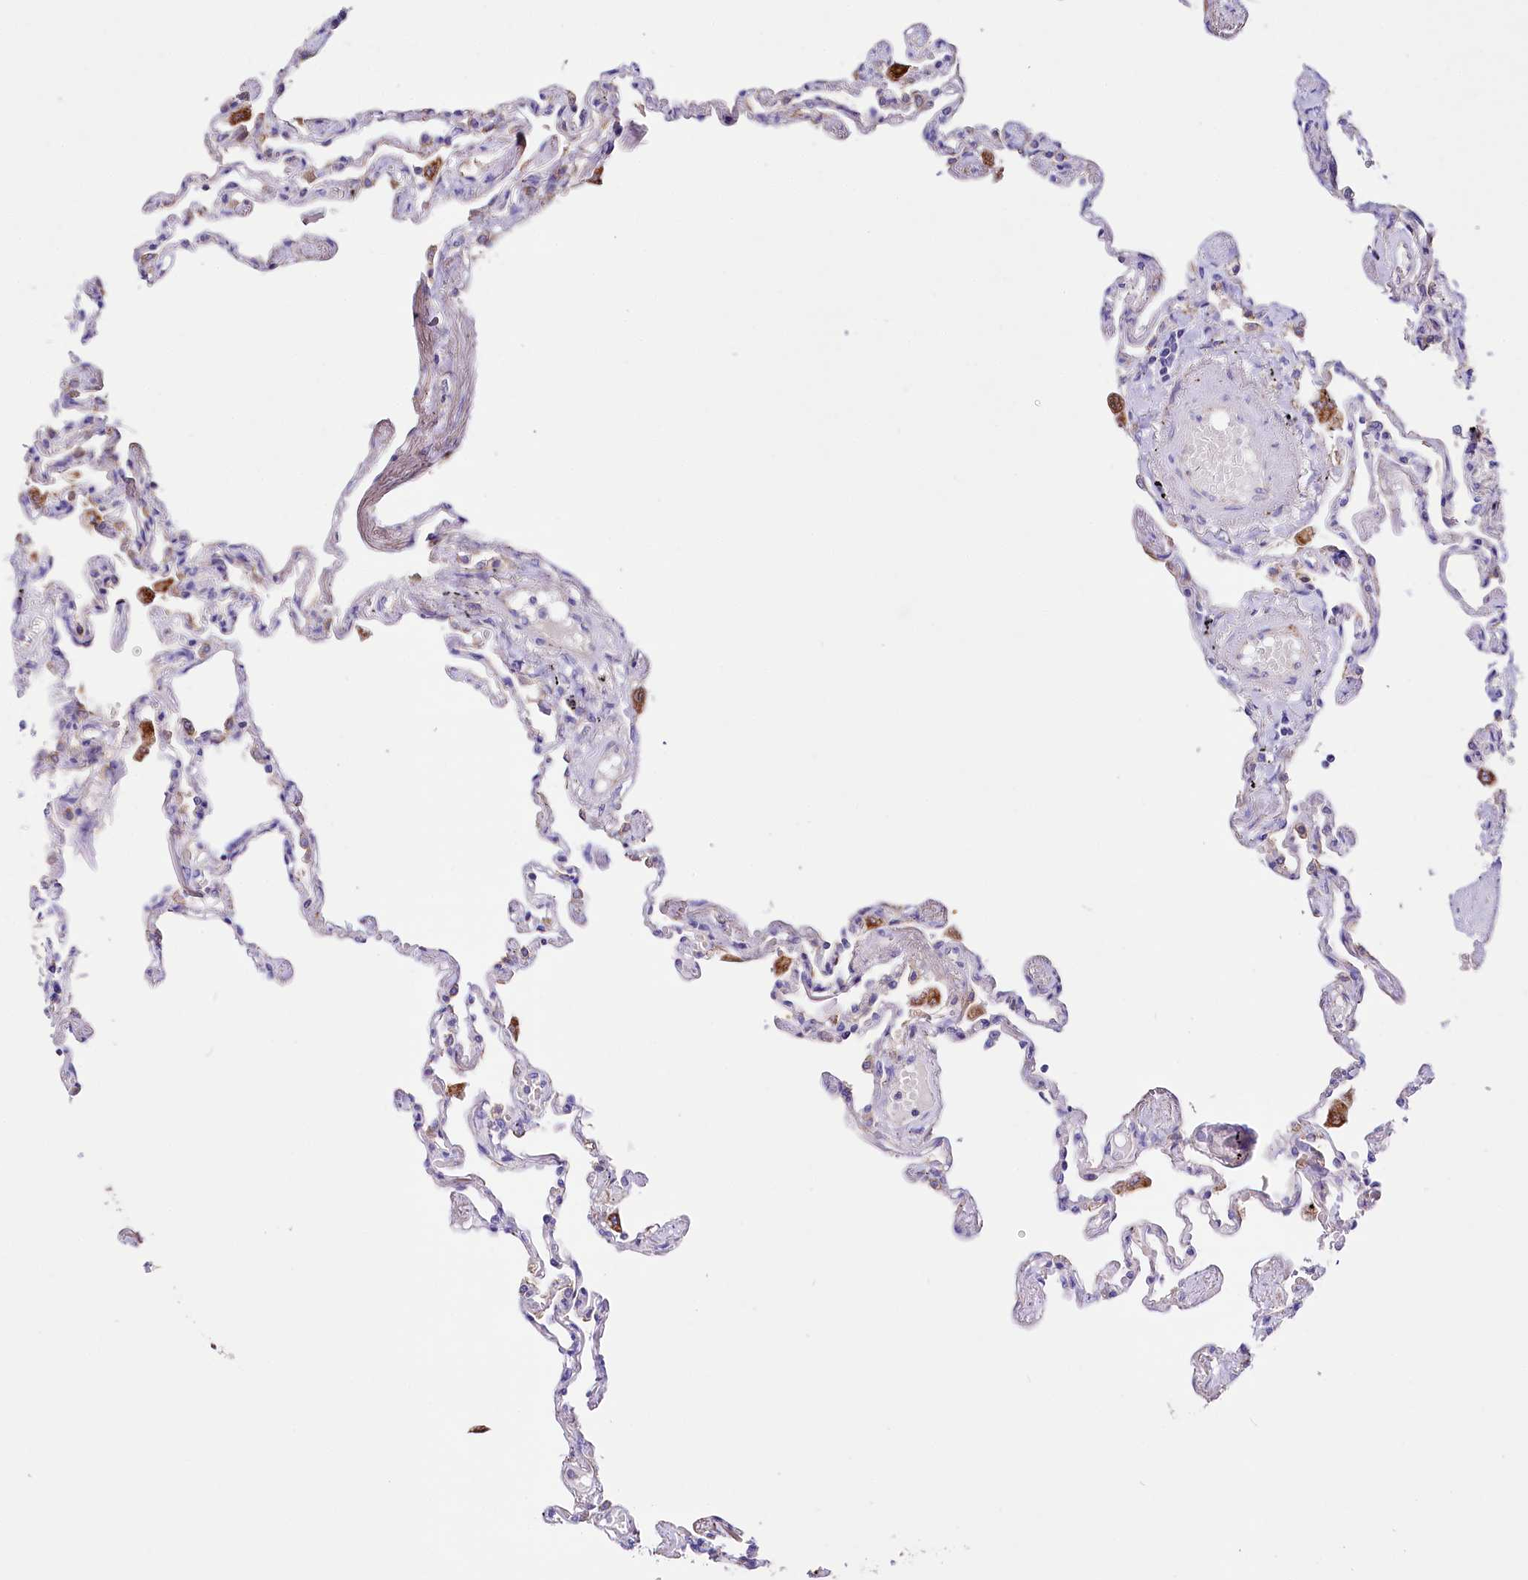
{"staining": {"intensity": "moderate", "quantity": "<25%", "location": "cytoplasmic/membranous"}, "tissue": "lung", "cell_type": "Alveolar cells", "image_type": "normal", "snomed": [{"axis": "morphology", "description": "Normal tissue, NOS"}, {"axis": "topography", "description": "Lung"}], "caption": "This micrograph reveals IHC staining of normal human lung, with low moderate cytoplasmic/membranous staining in approximately <25% of alveolar cells.", "gene": "SACM1L", "patient": {"sex": "female", "age": 67}}